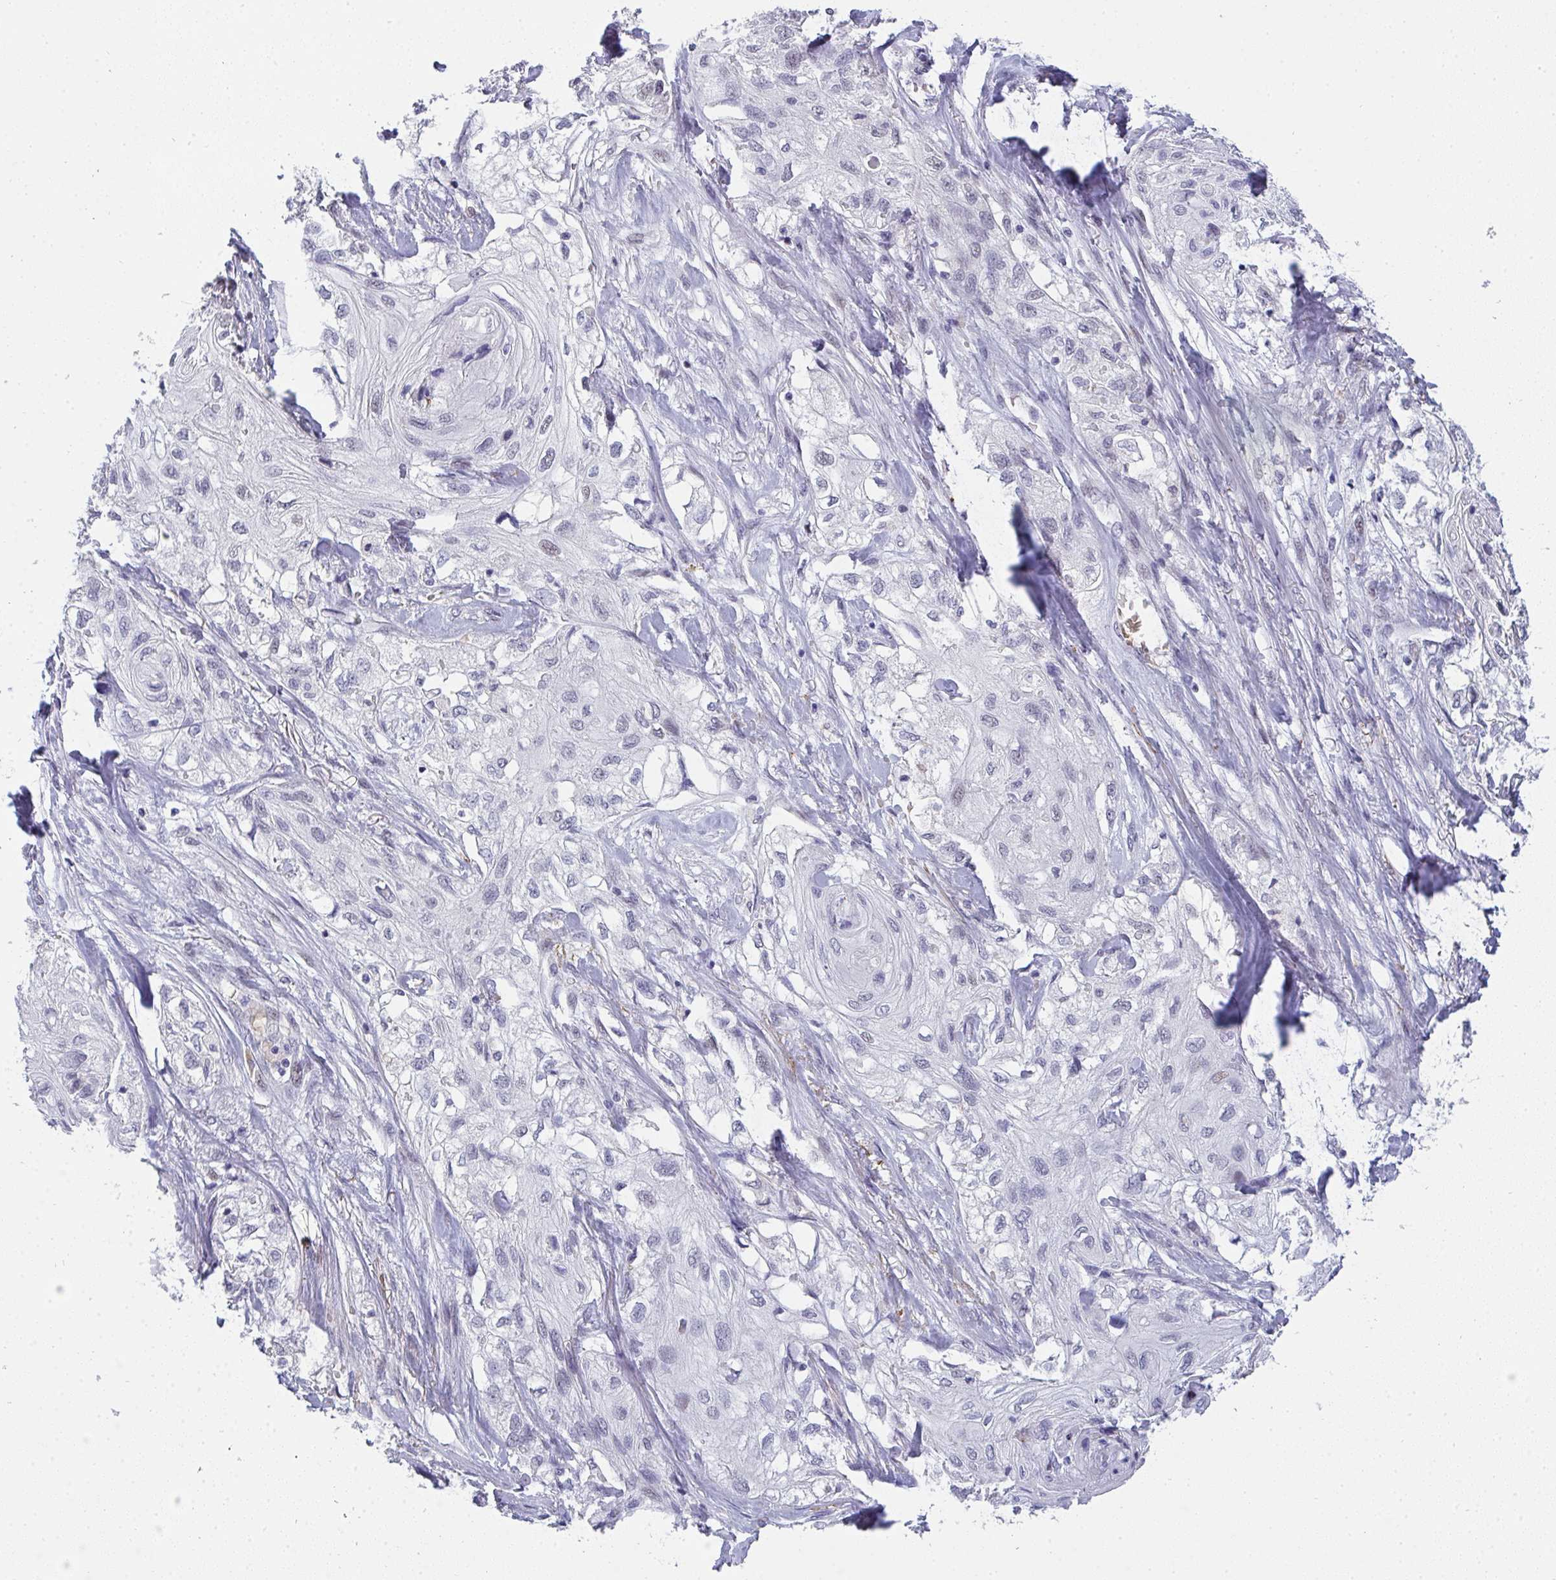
{"staining": {"intensity": "negative", "quantity": "none", "location": "none"}, "tissue": "skin cancer", "cell_type": "Tumor cells", "image_type": "cancer", "snomed": [{"axis": "morphology", "description": "Squamous cell carcinoma, NOS"}, {"axis": "topography", "description": "Skin"}, {"axis": "topography", "description": "Vulva"}], "caption": "The histopathology image demonstrates no staining of tumor cells in squamous cell carcinoma (skin).", "gene": "TNMD", "patient": {"sex": "female", "age": 86}}